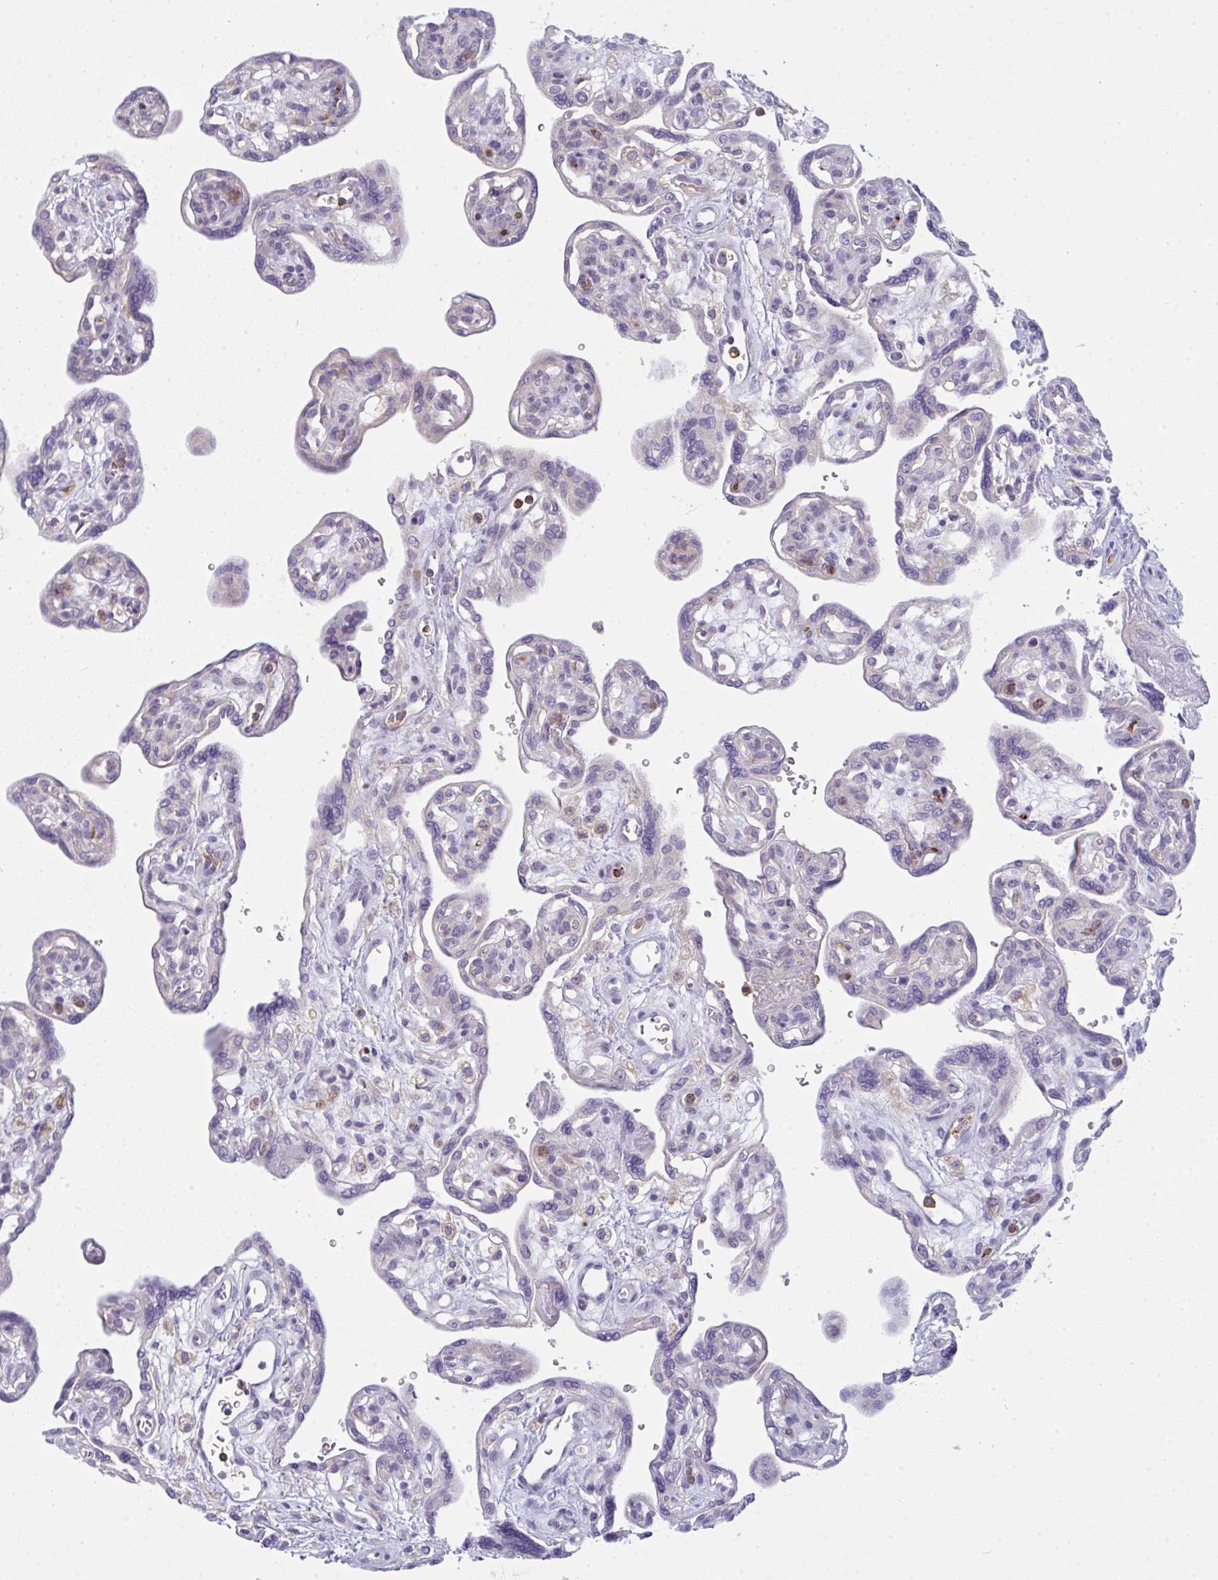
{"staining": {"intensity": "negative", "quantity": "none", "location": "none"}, "tissue": "placenta", "cell_type": "Decidual cells", "image_type": "normal", "snomed": [{"axis": "morphology", "description": "Normal tissue, NOS"}, {"axis": "topography", "description": "Placenta"}], "caption": "Immunohistochemical staining of normal human placenta demonstrates no significant staining in decidual cells.", "gene": "CD80", "patient": {"sex": "female", "age": 39}}